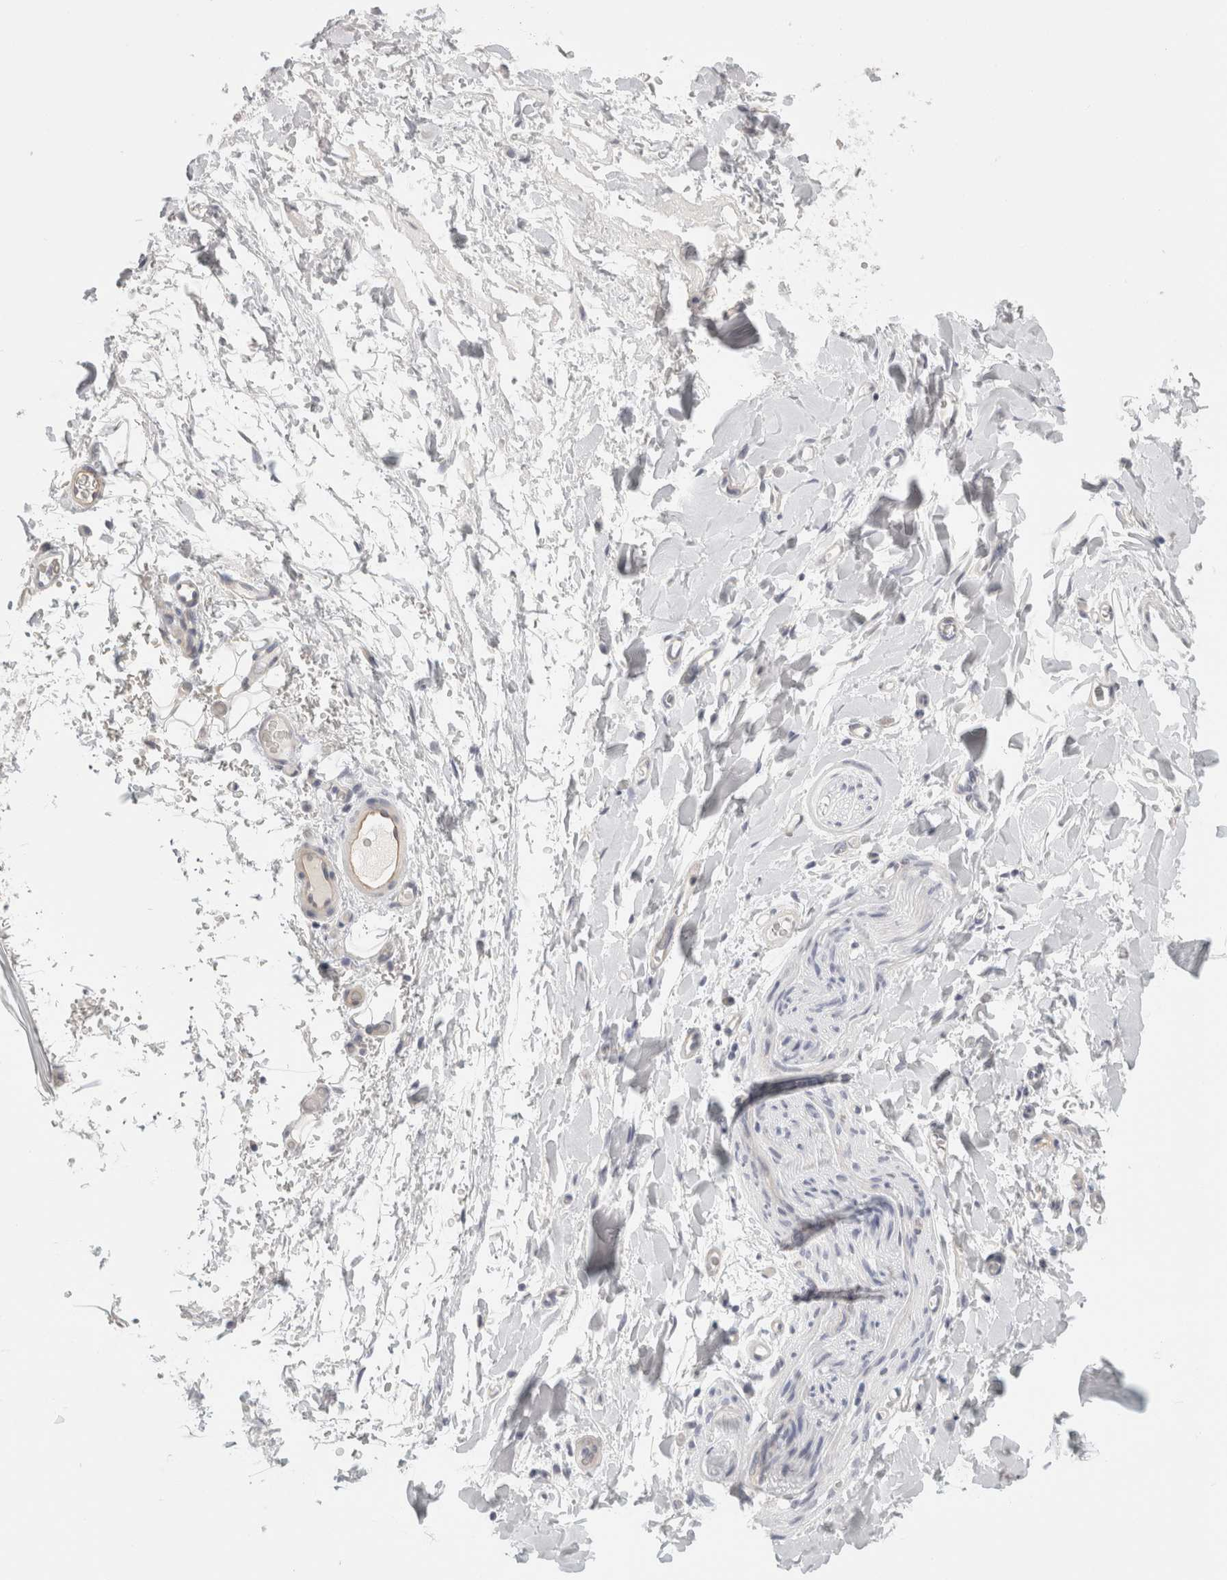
{"staining": {"intensity": "negative", "quantity": "none", "location": "none"}, "tissue": "adipose tissue", "cell_type": "Adipocytes", "image_type": "normal", "snomed": [{"axis": "morphology", "description": "Normal tissue, NOS"}, {"axis": "morphology", "description": "Adenocarcinoma, NOS"}, {"axis": "topography", "description": "Esophagus"}], "caption": "DAB (3,3'-diaminobenzidine) immunohistochemical staining of benign human adipose tissue shows no significant expression in adipocytes.", "gene": "FBLIM1", "patient": {"sex": "male", "age": 62}}